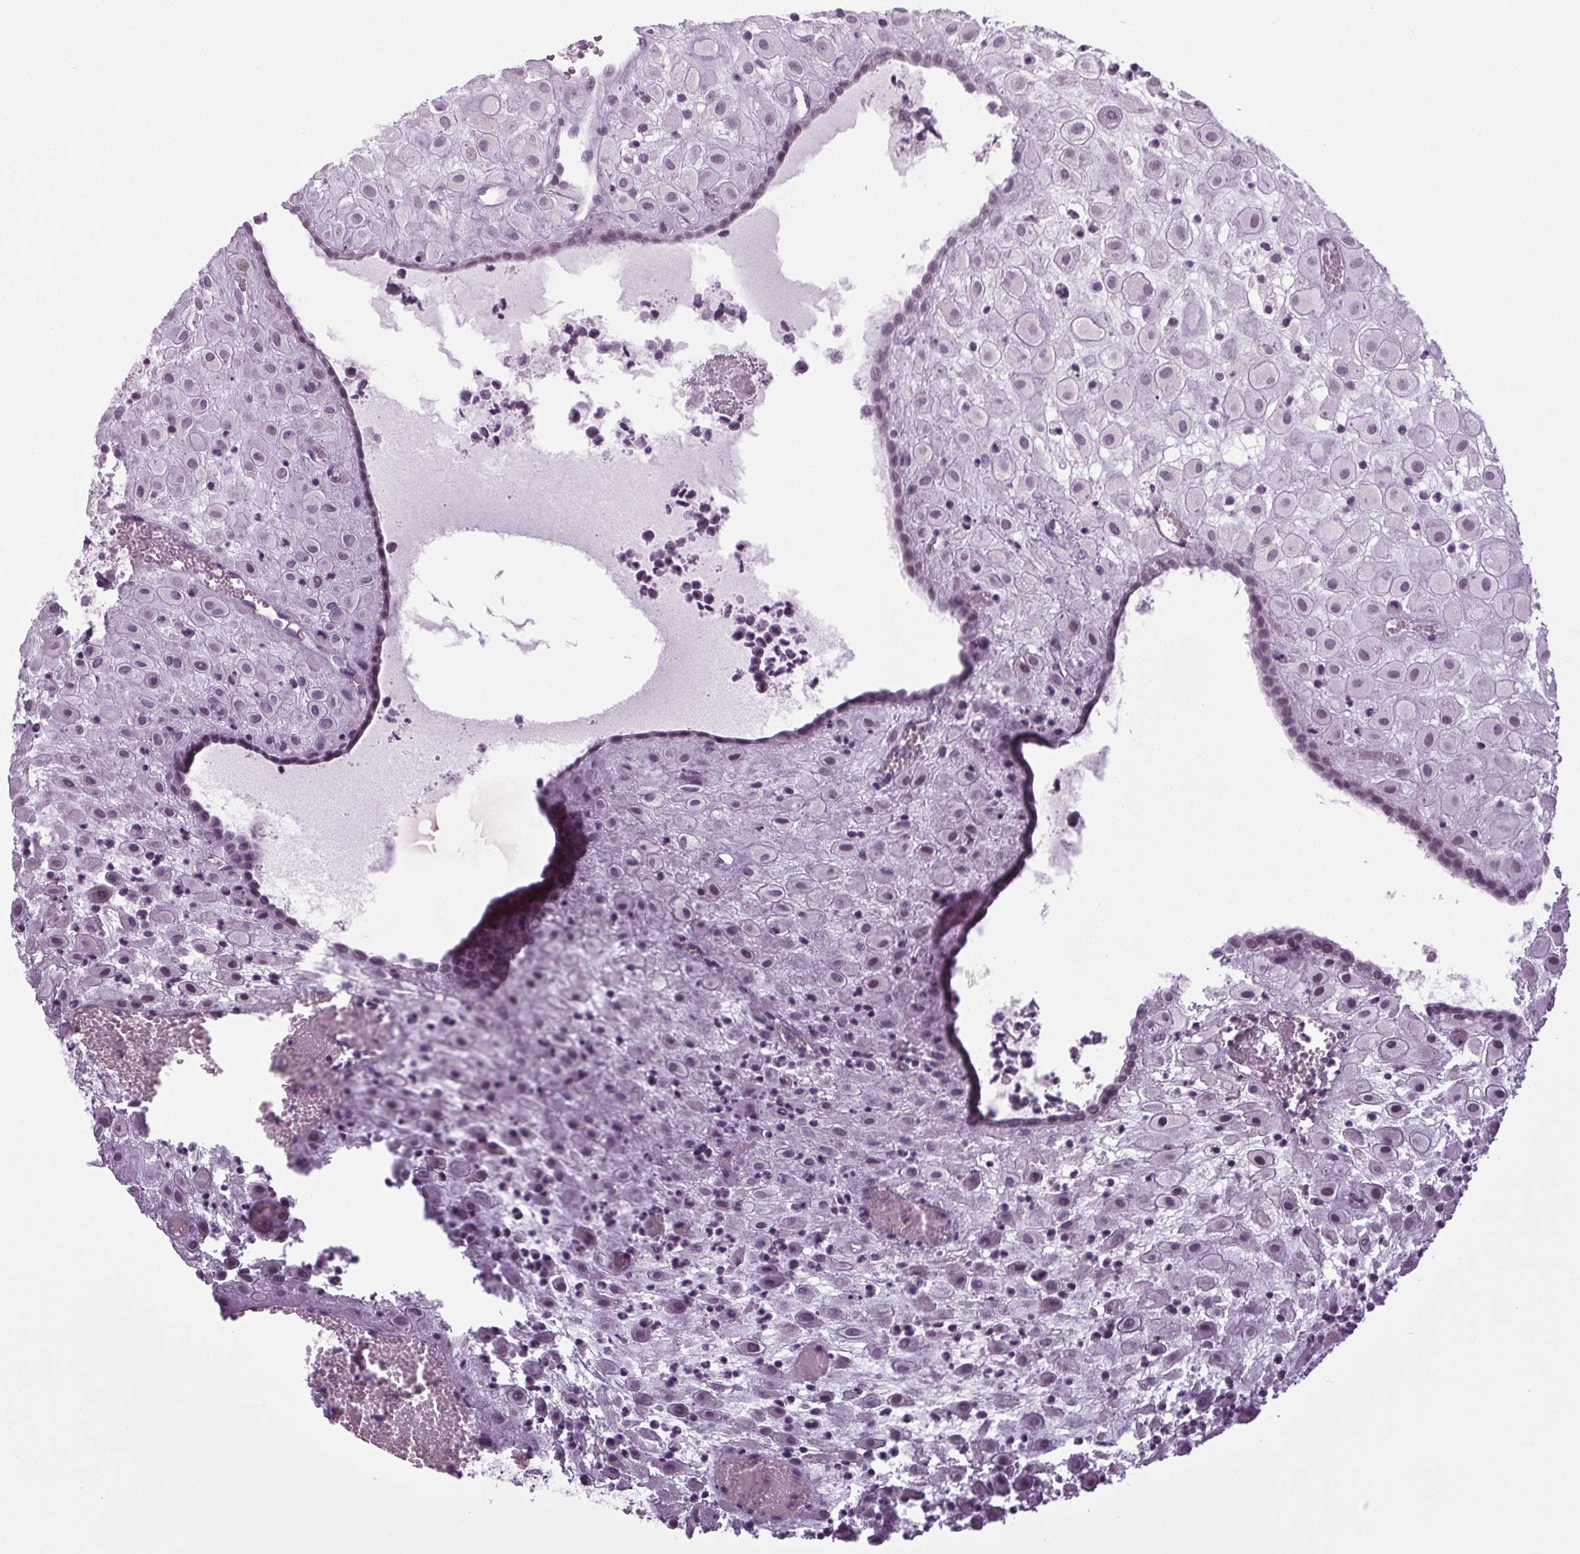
{"staining": {"intensity": "negative", "quantity": "none", "location": "none"}, "tissue": "placenta", "cell_type": "Decidual cells", "image_type": "normal", "snomed": [{"axis": "morphology", "description": "Normal tissue, NOS"}, {"axis": "topography", "description": "Placenta"}], "caption": "Placenta stained for a protein using immunohistochemistry displays no expression decidual cells.", "gene": "IGF2BP1", "patient": {"sex": "female", "age": 24}}